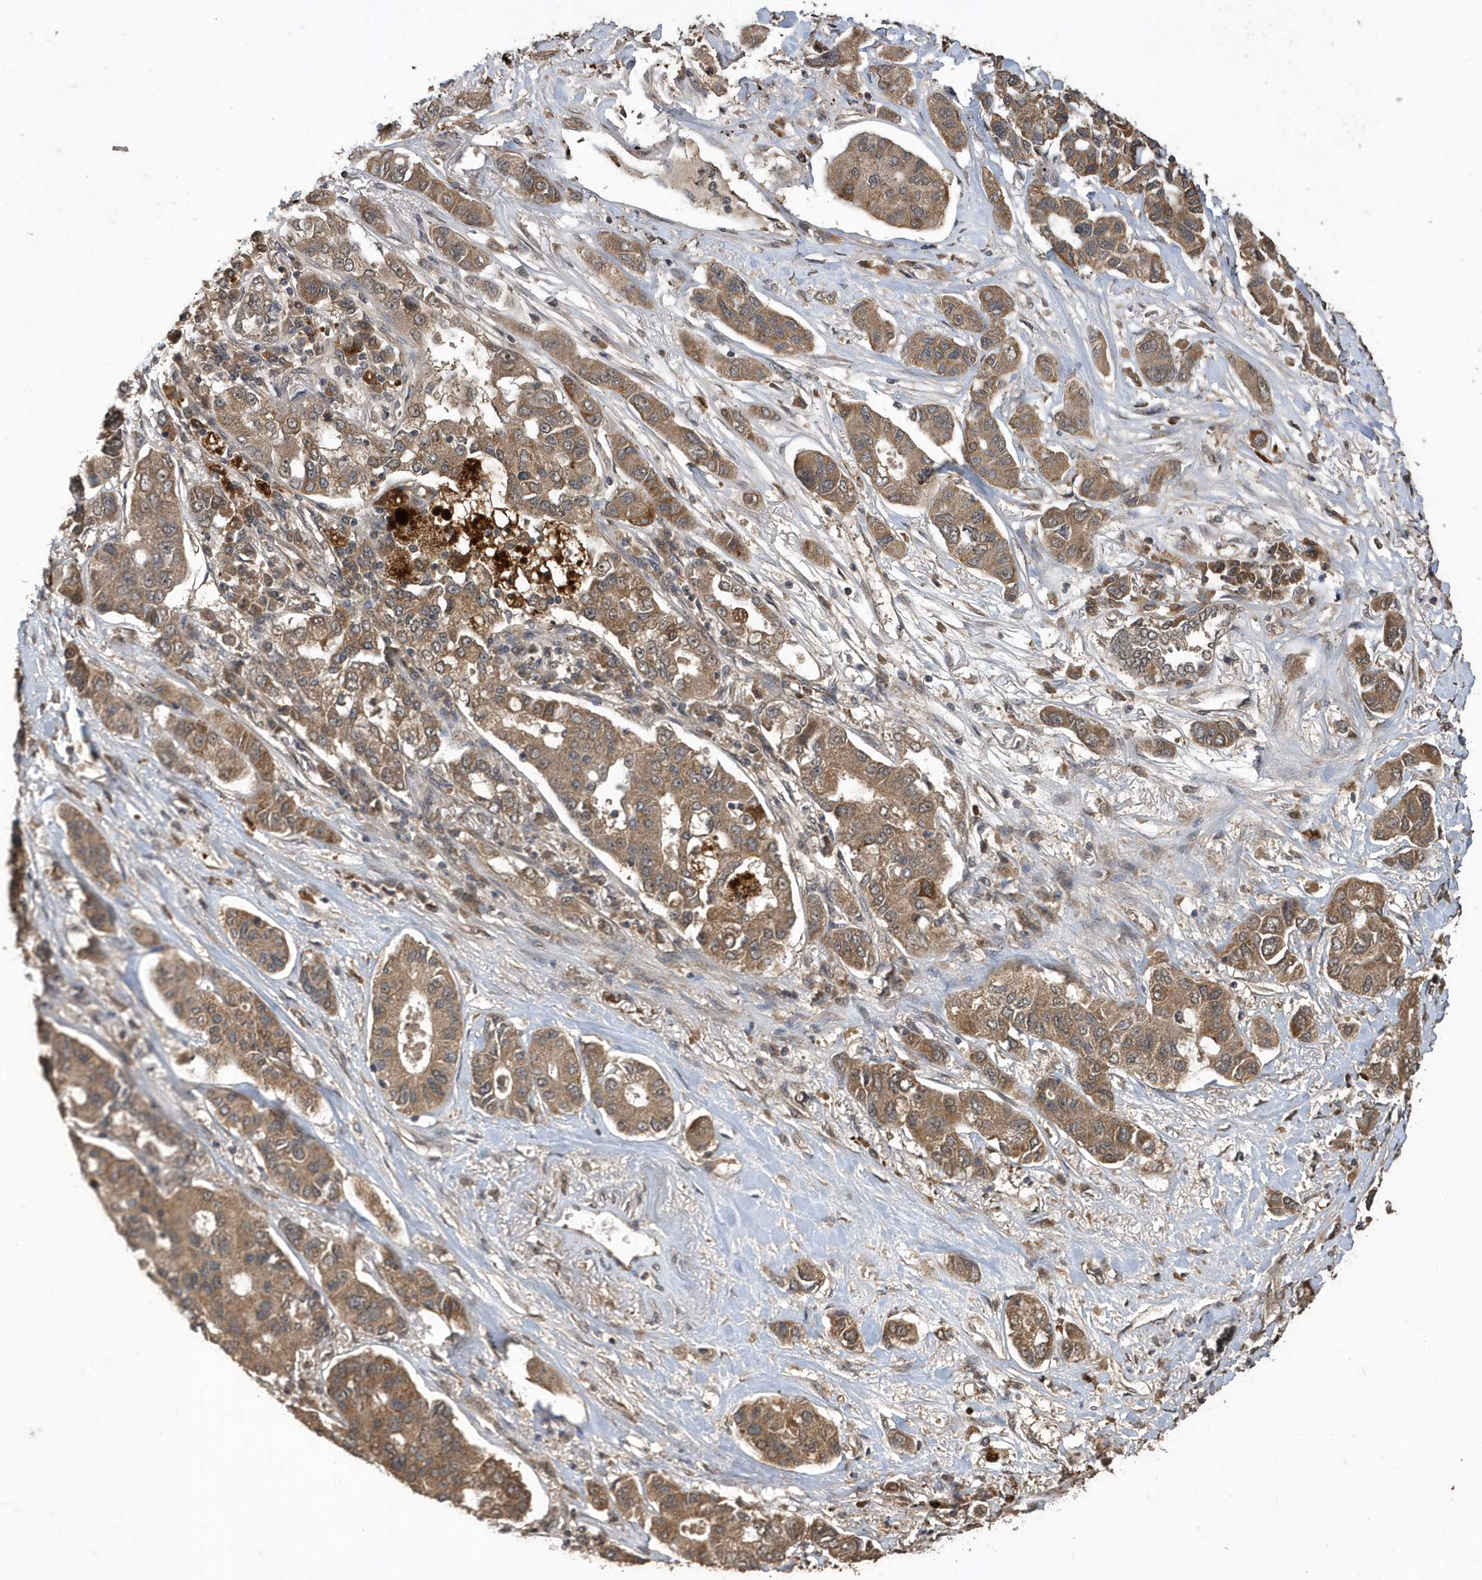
{"staining": {"intensity": "moderate", "quantity": ">75%", "location": "cytoplasmic/membranous"}, "tissue": "lung cancer", "cell_type": "Tumor cells", "image_type": "cancer", "snomed": [{"axis": "morphology", "description": "Adenocarcinoma, NOS"}, {"axis": "topography", "description": "Lung"}], "caption": "This micrograph displays immunohistochemistry staining of human lung cancer (adenocarcinoma), with medium moderate cytoplasmic/membranous positivity in approximately >75% of tumor cells.", "gene": "WASHC5", "patient": {"sex": "male", "age": 49}}